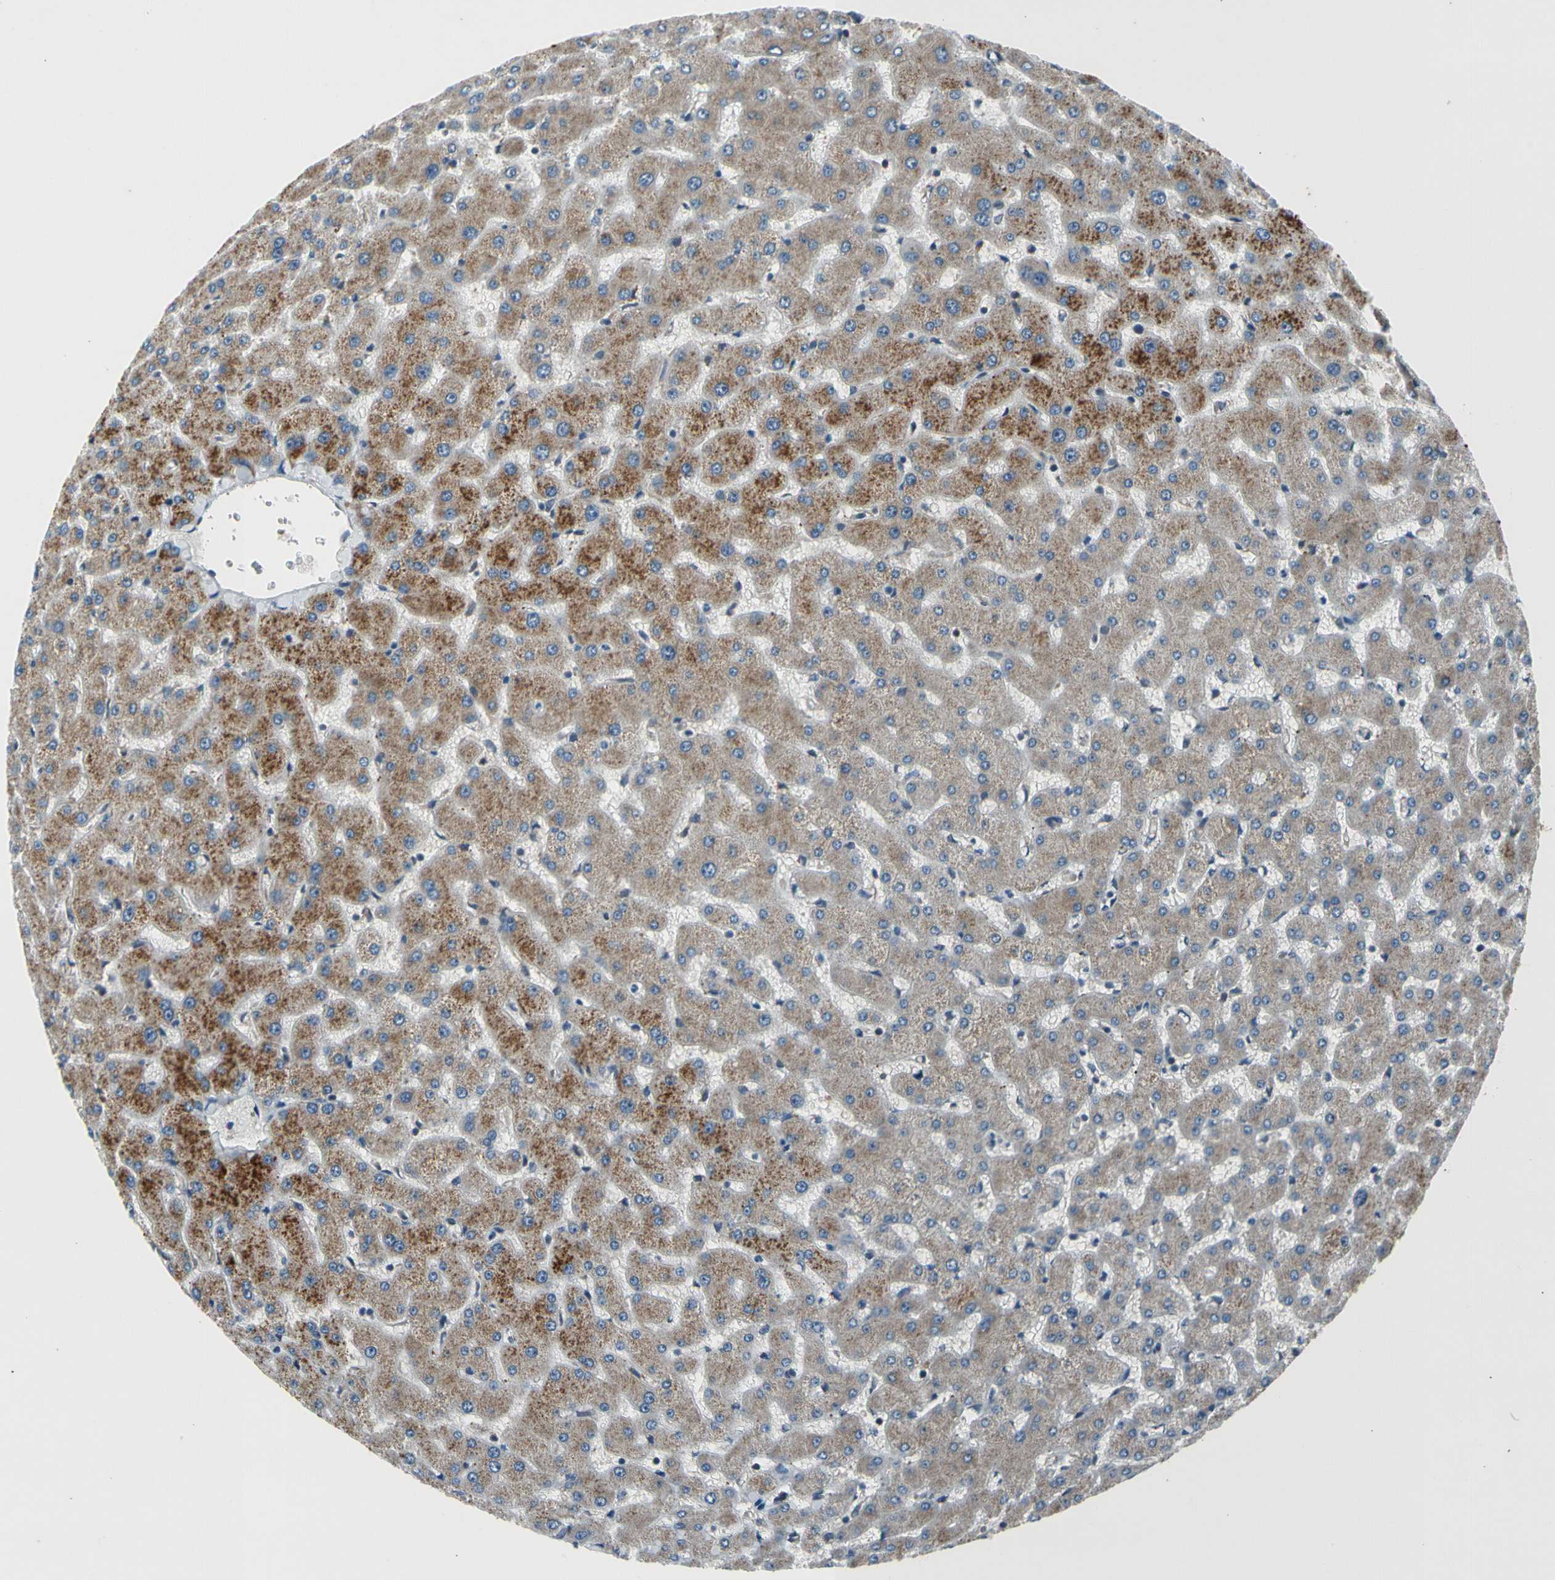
{"staining": {"intensity": "weak", "quantity": ">75%", "location": "cytoplasmic/membranous"}, "tissue": "liver", "cell_type": "Cholangiocytes", "image_type": "normal", "snomed": [{"axis": "morphology", "description": "Normal tissue, NOS"}, {"axis": "topography", "description": "Liver"}], "caption": "Cholangiocytes display low levels of weak cytoplasmic/membranous positivity in approximately >75% of cells in benign liver. (DAB (3,3'-diaminobenzidine) IHC, brown staining for protein, blue staining for nuclei).", "gene": "NPHP3", "patient": {"sex": "female", "age": 63}}